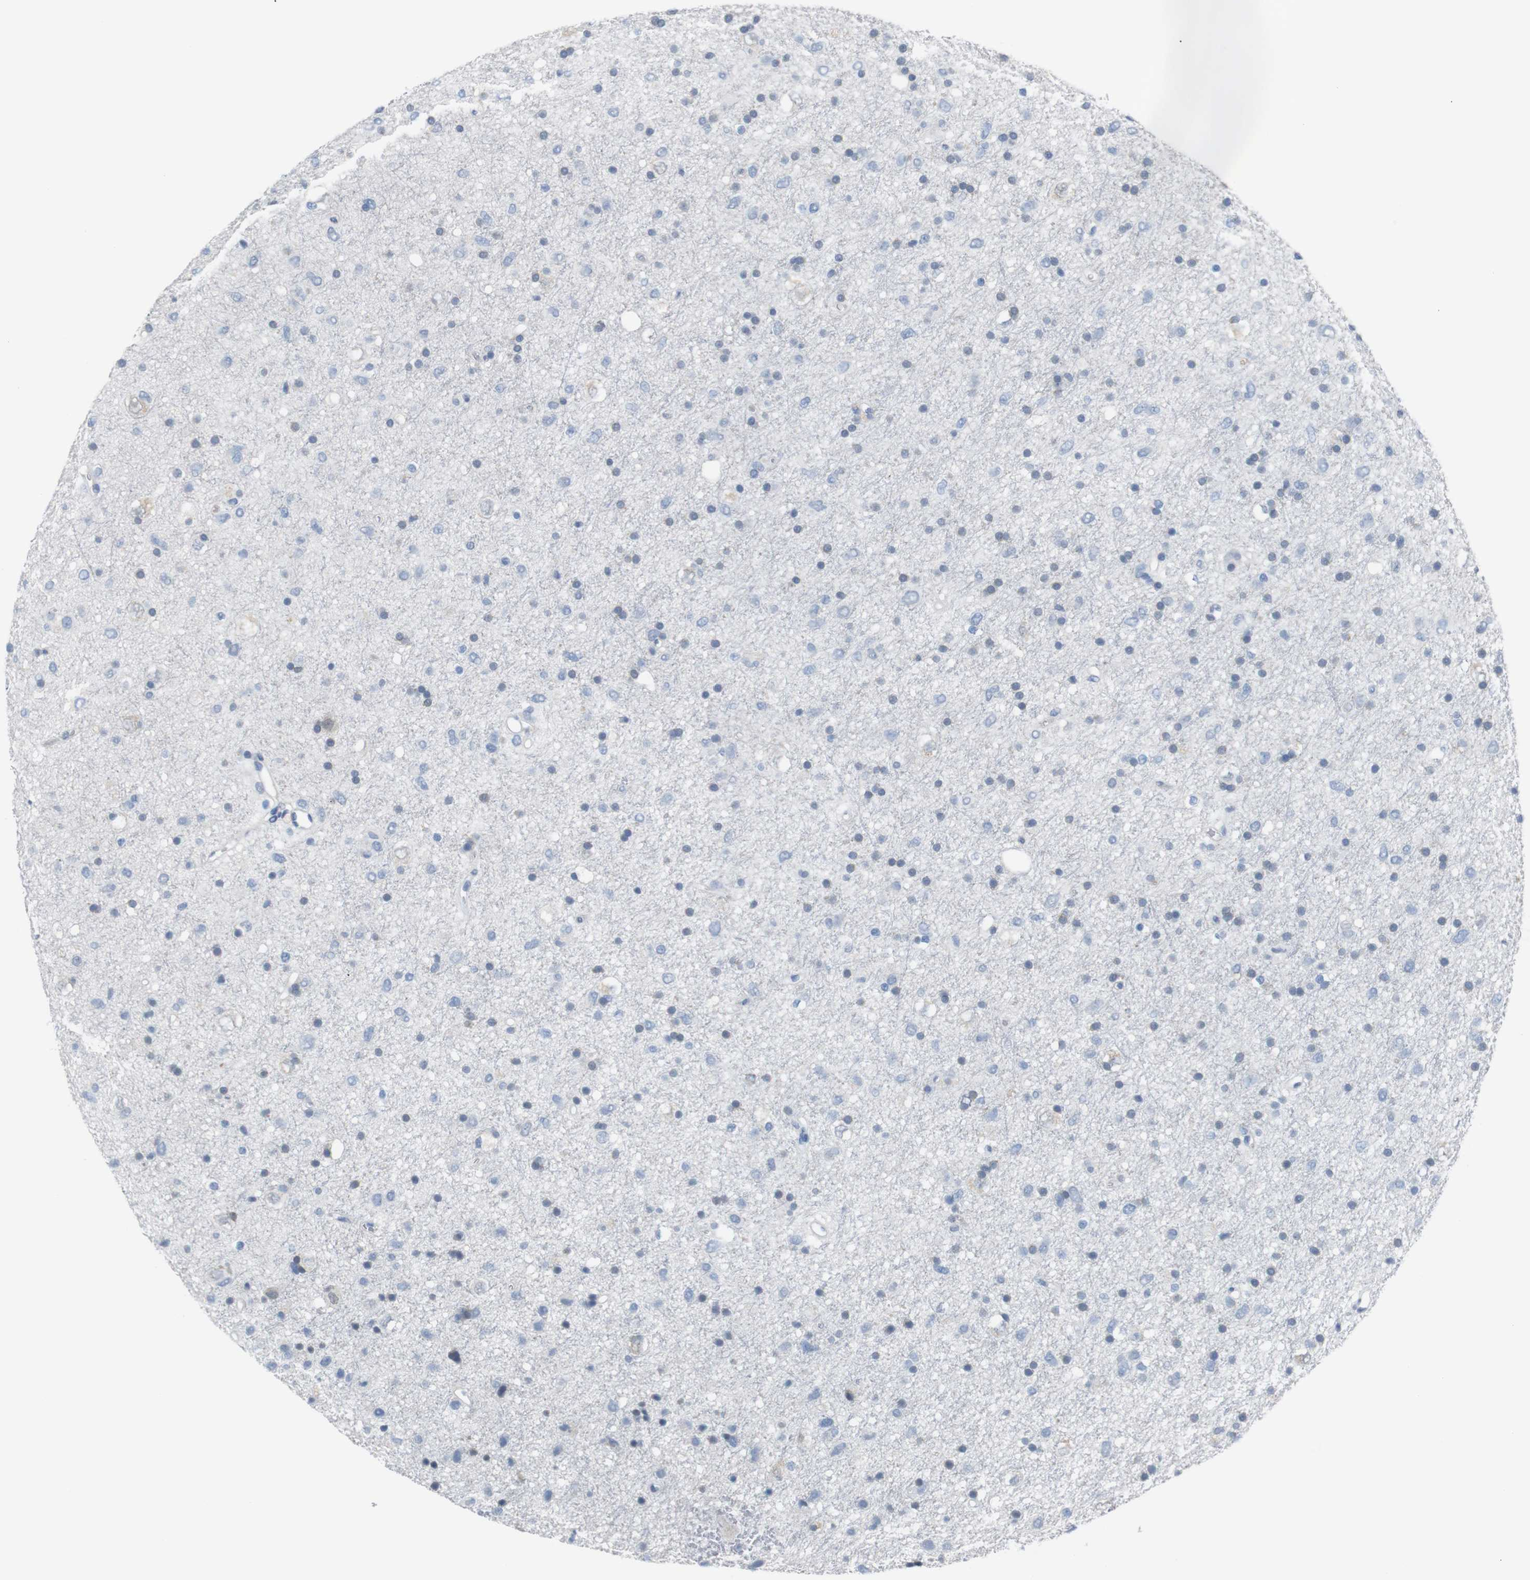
{"staining": {"intensity": "negative", "quantity": "none", "location": "none"}, "tissue": "glioma", "cell_type": "Tumor cells", "image_type": "cancer", "snomed": [{"axis": "morphology", "description": "Glioma, malignant, Low grade"}, {"axis": "topography", "description": "Brain"}], "caption": "High magnification brightfield microscopy of glioma stained with DAB (3,3'-diaminobenzidine) (brown) and counterstained with hematoxylin (blue): tumor cells show no significant positivity. (Stains: DAB immunohistochemistry (IHC) with hematoxylin counter stain, Microscopy: brightfield microscopy at high magnification).", "gene": "CHRM5", "patient": {"sex": "male", "age": 77}}